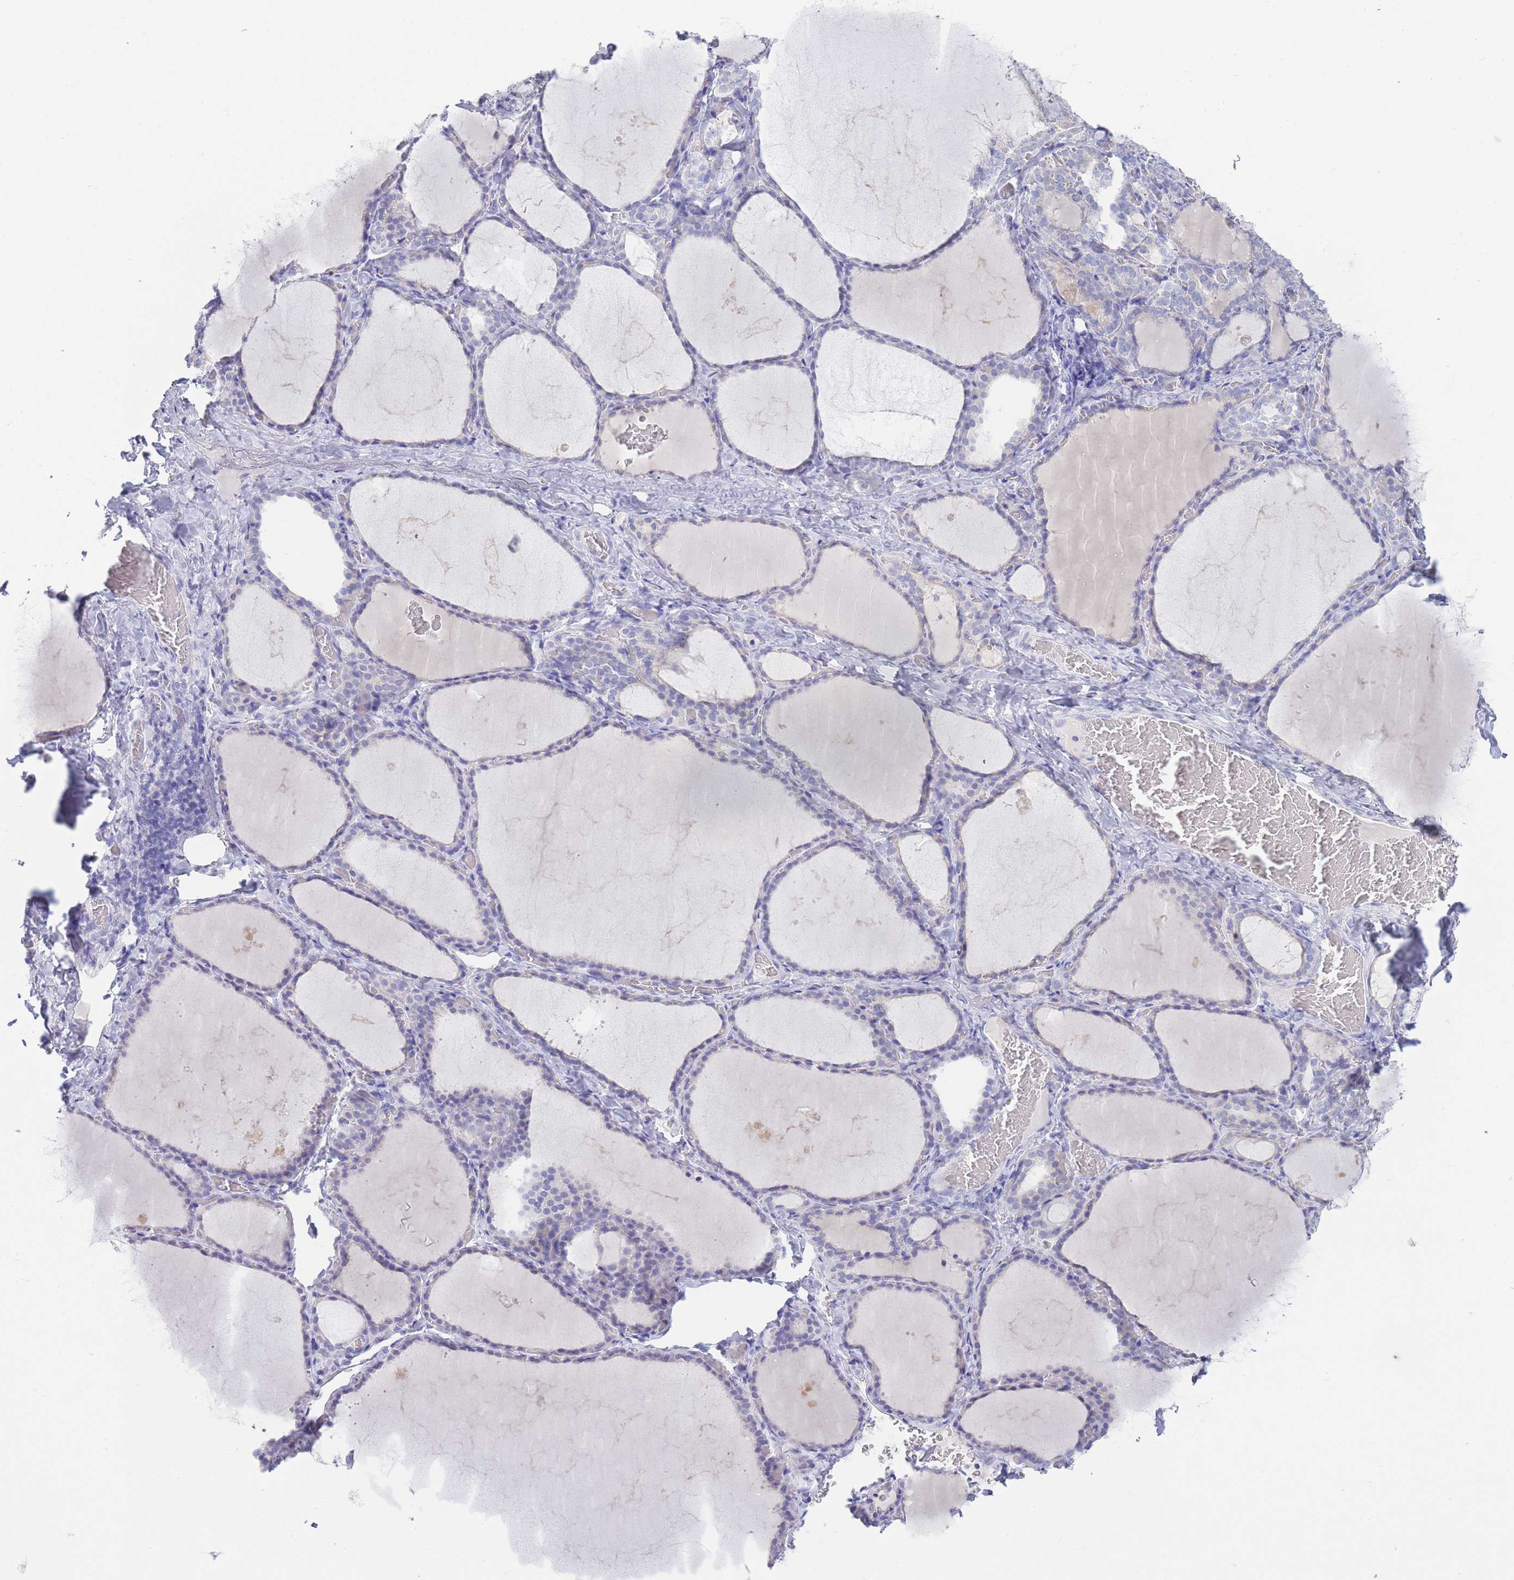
{"staining": {"intensity": "negative", "quantity": "none", "location": "none"}, "tissue": "thyroid gland", "cell_type": "Glandular cells", "image_type": "normal", "snomed": [{"axis": "morphology", "description": "Normal tissue, NOS"}, {"axis": "topography", "description": "Thyroid gland"}], "caption": "Immunohistochemical staining of benign thyroid gland demonstrates no significant positivity in glandular cells.", "gene": "LRRC37A2", "patient": {"sex": "female", "age": 39}}